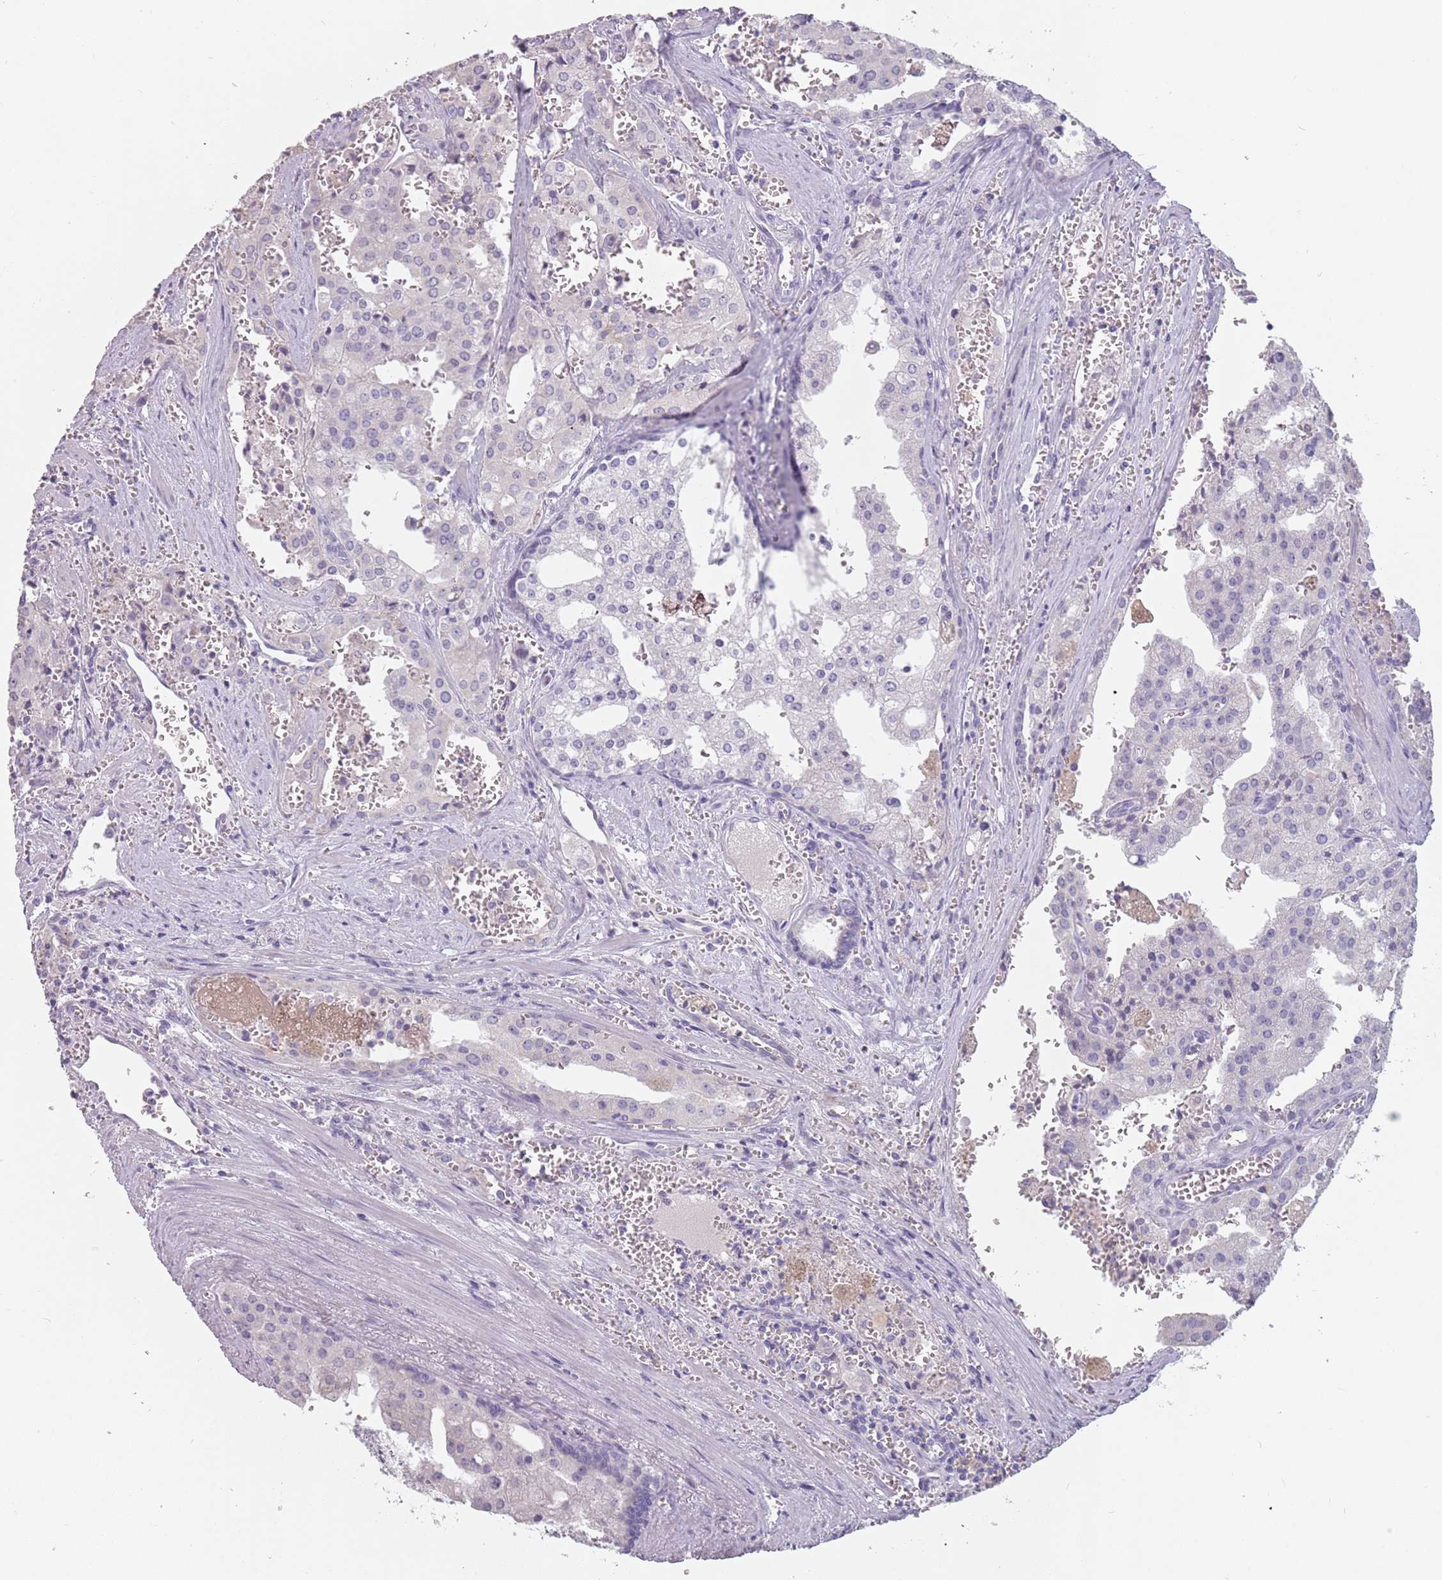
{"staining": {"intensity": "negative", "quantity": "none", "location": "none"}, "tissue": "prostate cancer", "cell_type": "Tumor cells", "image_type": "cancer", "snomed": [{"axis": "morphology", "description": "Adenocarcinoma, High grade"}, {"axis": "topography", "description": "Prostate"}], "caption": "This histopathology image is of high-grade adenocarcinoma (prostate) stained with IHC to label a protein in brown with the nuclei are counter-stained blue. There is no expression in tumor cells.", "gene": "CEP19", "patient": {"sex": "male", "age": 68}}